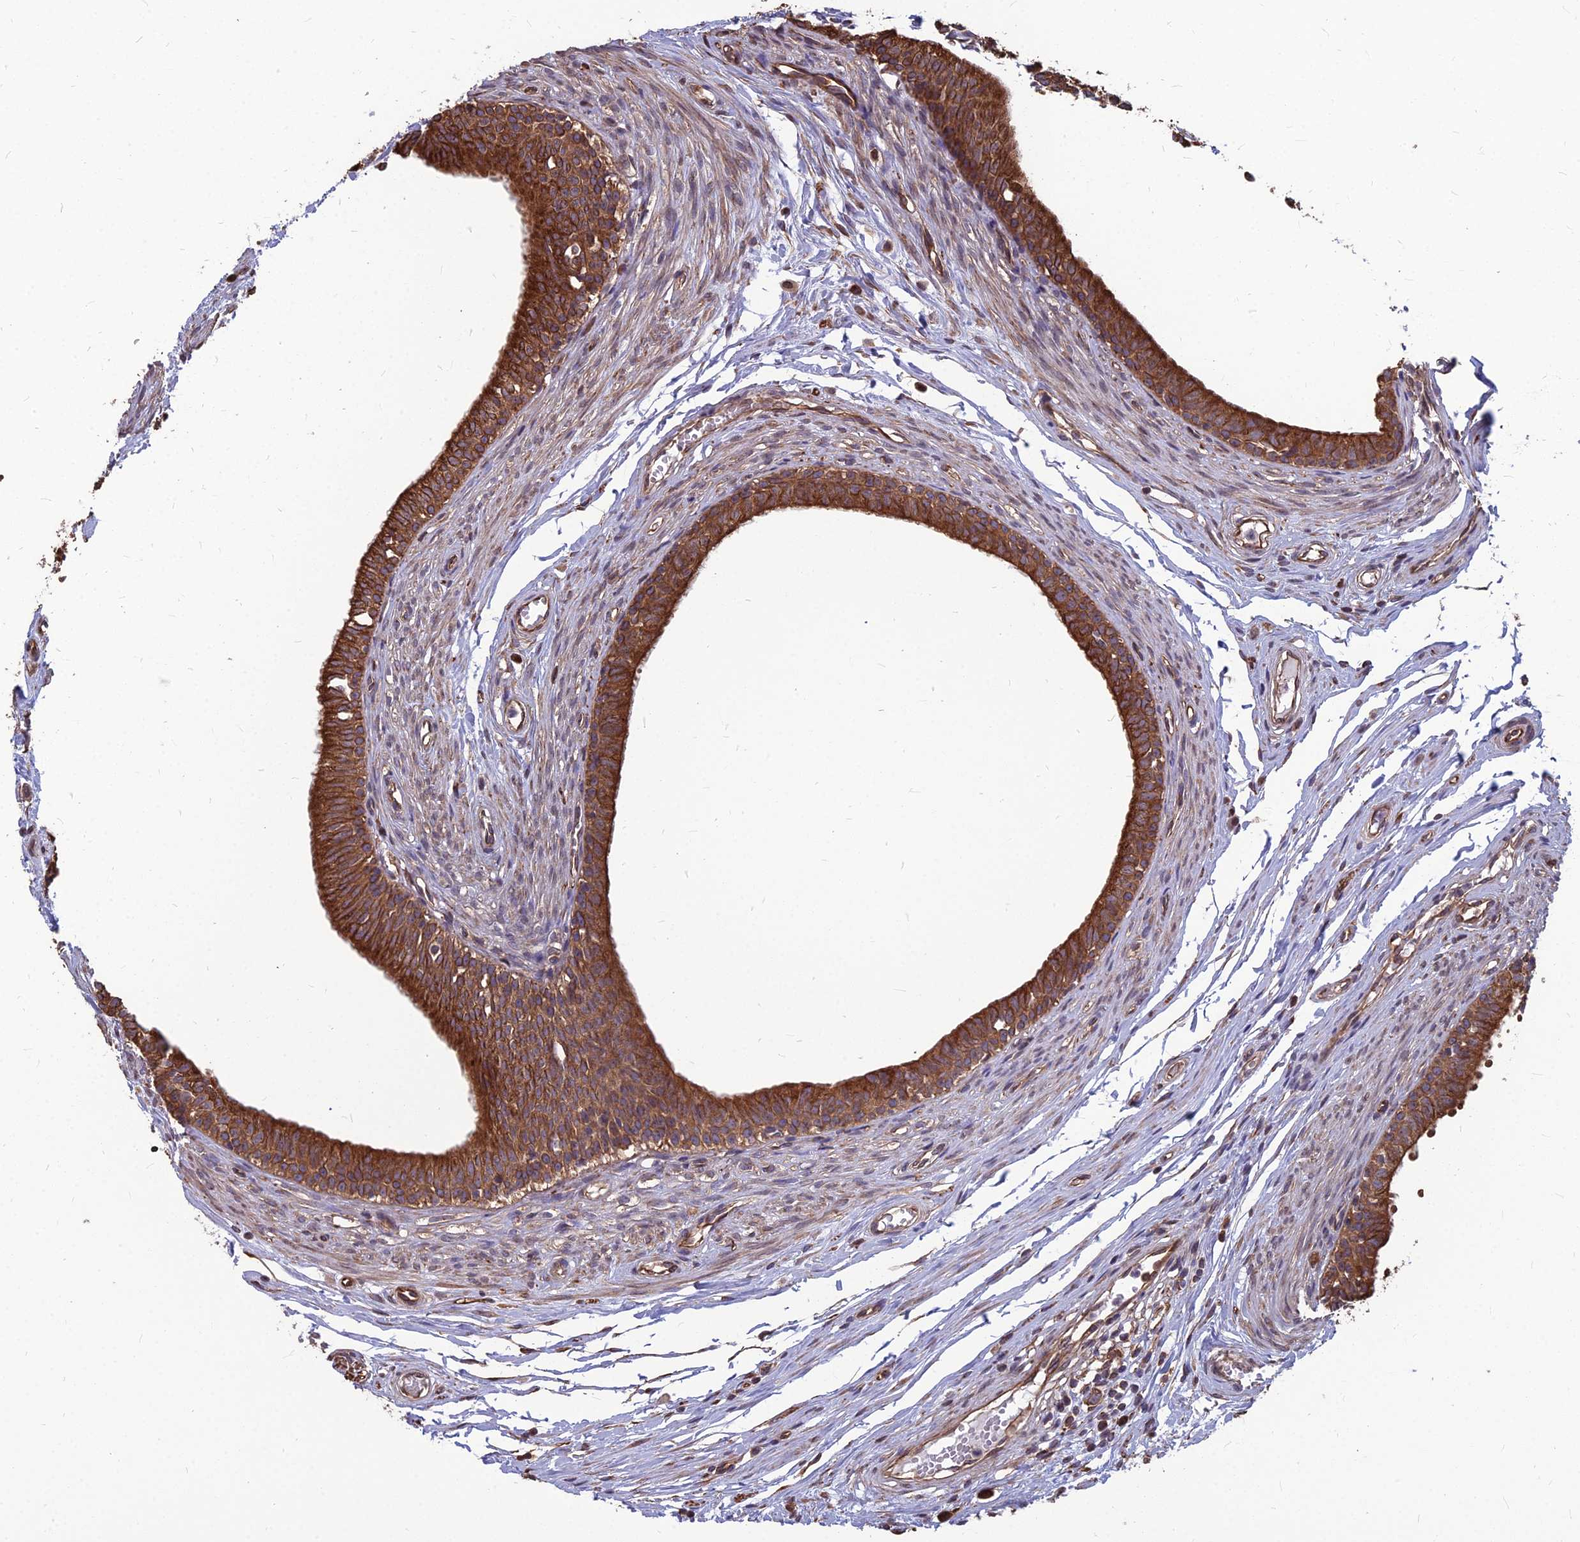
{"staining": {"intensity": "strong", "quantity": ">75%", "location": "cytoplasmic/membranous"}, "tissue": "epididymis", "cell_type": "Glandular cells", "image_type": "normal", "snomed": [{"axis": "morphology", "description": "Normal tissue, NOS"}, {"axis": "topography", "description": "Epididymis, spermatic cord, NOS"}], "caption": "Protein staining shows strong cytoplasmic/membranous expression in approximately >75% of glandular cells in unremarkable epididymis.", "gene": "LSM6", "patient": {"sex": "male", "age": 22}}